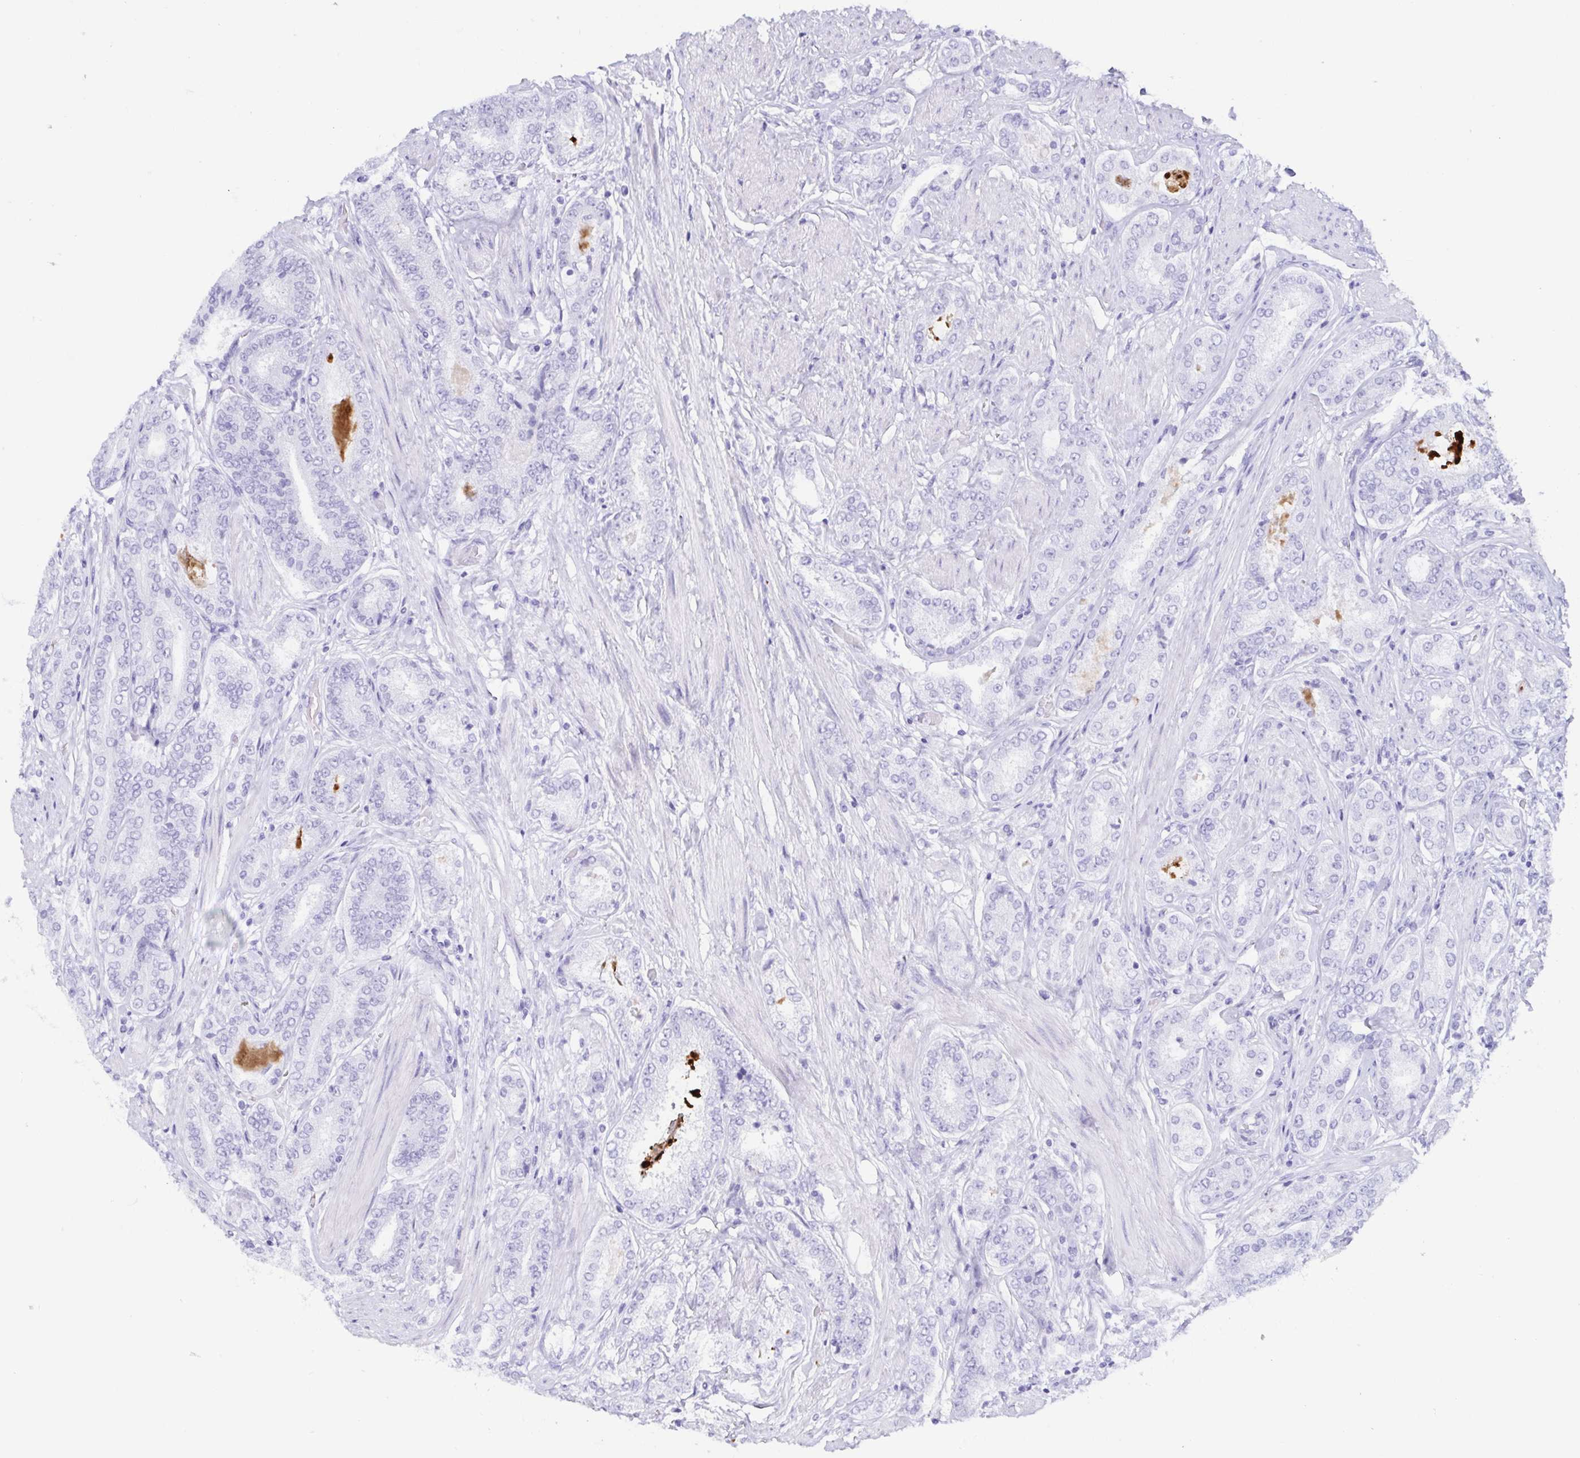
{"staining": {"intensity": "negative", "quantity": "none", "location": "none"}, "tissue": "prostate cancer", "cell_type": "Tumor cells", "image_type": "cancer", "snomed": [{"axis": "morphology", "description": "Adenocarcinoma, High grade"}, {"axis": "topography", "description": "Prostate"}], "caption": "An immunohistochemistry histopathology image of adenocarcinoma (high-grade) (prostate) is shown. There is no staining in tumor cells of adenocarcinoma (high-grade) (prostate). (IHC, brightfield microscopy, high magnification).", "gene": "CD164L2", "patient": {"sex": "male", "age": 63}}